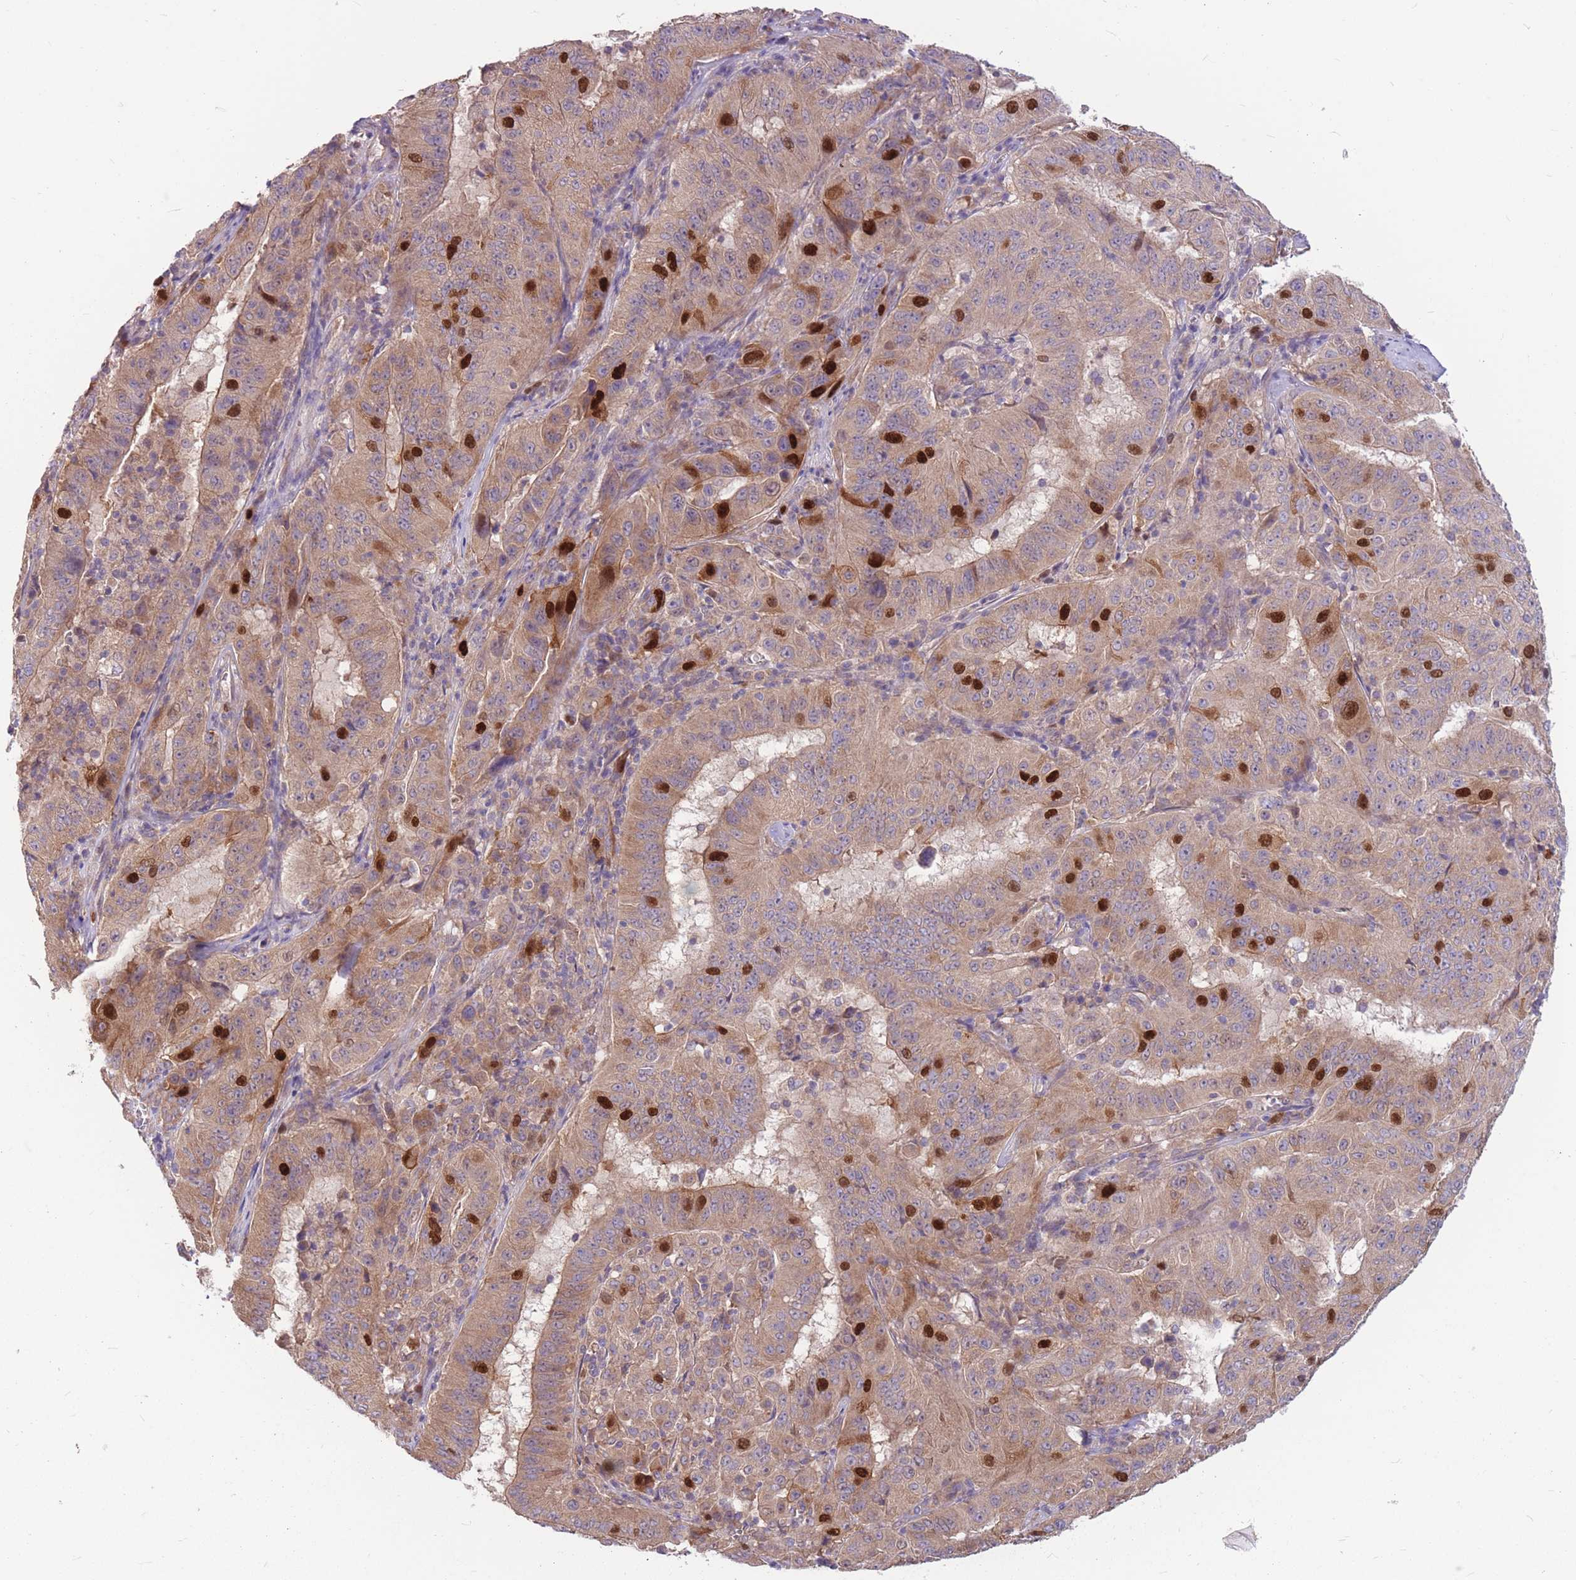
{"staining": {"intensity": "strong", "quantity": "<25%", "location": "cytoplasmic/membranous,nuclear"}, "tissue": "pancreatic cancer", "cell_type": "Tumor cells", "image_type": "cancer", "snomed": [{"axis": "morphology", "description": "Adenocarcinoma, NOS"}, {"axis": "topography", "description": "Pancreas"}], "caption": "Adenocarcinoma (pancreatic) was stained to show a protein in brown. There is medium levels of strong cytoplasmic/membranous and nuclear staining in about <25% of tumor cells. Ihc stains the protein in brown and the nuclei are stained blue.", "gene": "GMNN", "patient": {"sex": "male", "age": 63}}